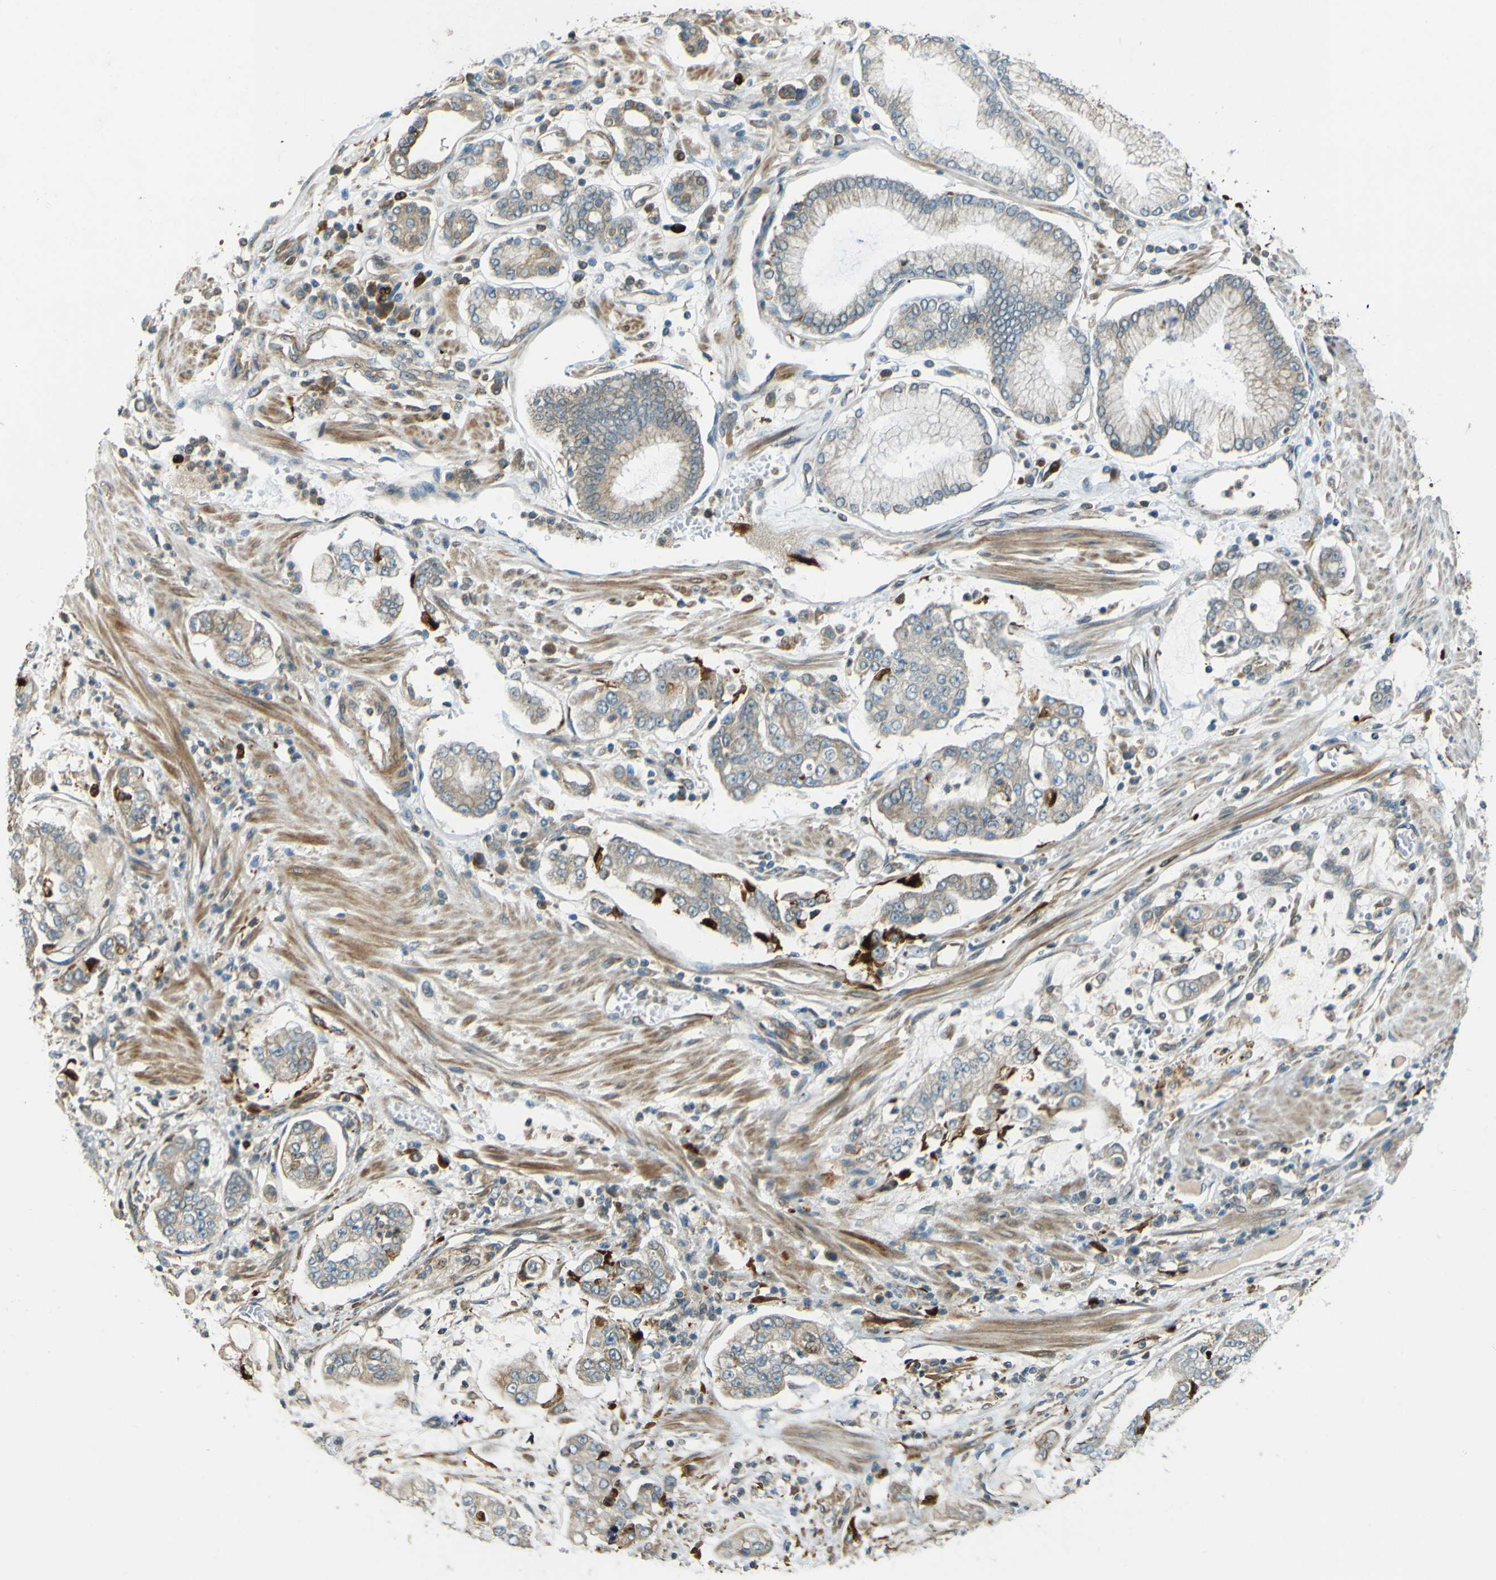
{"staining": {"intensity": "weak", "quantity": "<25%", "location": "cytoplasmic/membranous"}, "tissue": "stomach cancer", "cell_type": "Tumor cells", "image_type": "cancer", "snomed": [{"axis": "morphology", "description": "Adenocarcinoma, NOS"}, {"axis": "topography", "description": "Stomach"}], "caption": "Immunohistochemistry of human stomach adenocarcinoma demonstrates no expression in tumor cells. (DAB immunohistochemistry (IHC), high magnification).", "gene": "LPCAT1", "patient": {"sex": "male", "age": 76}}